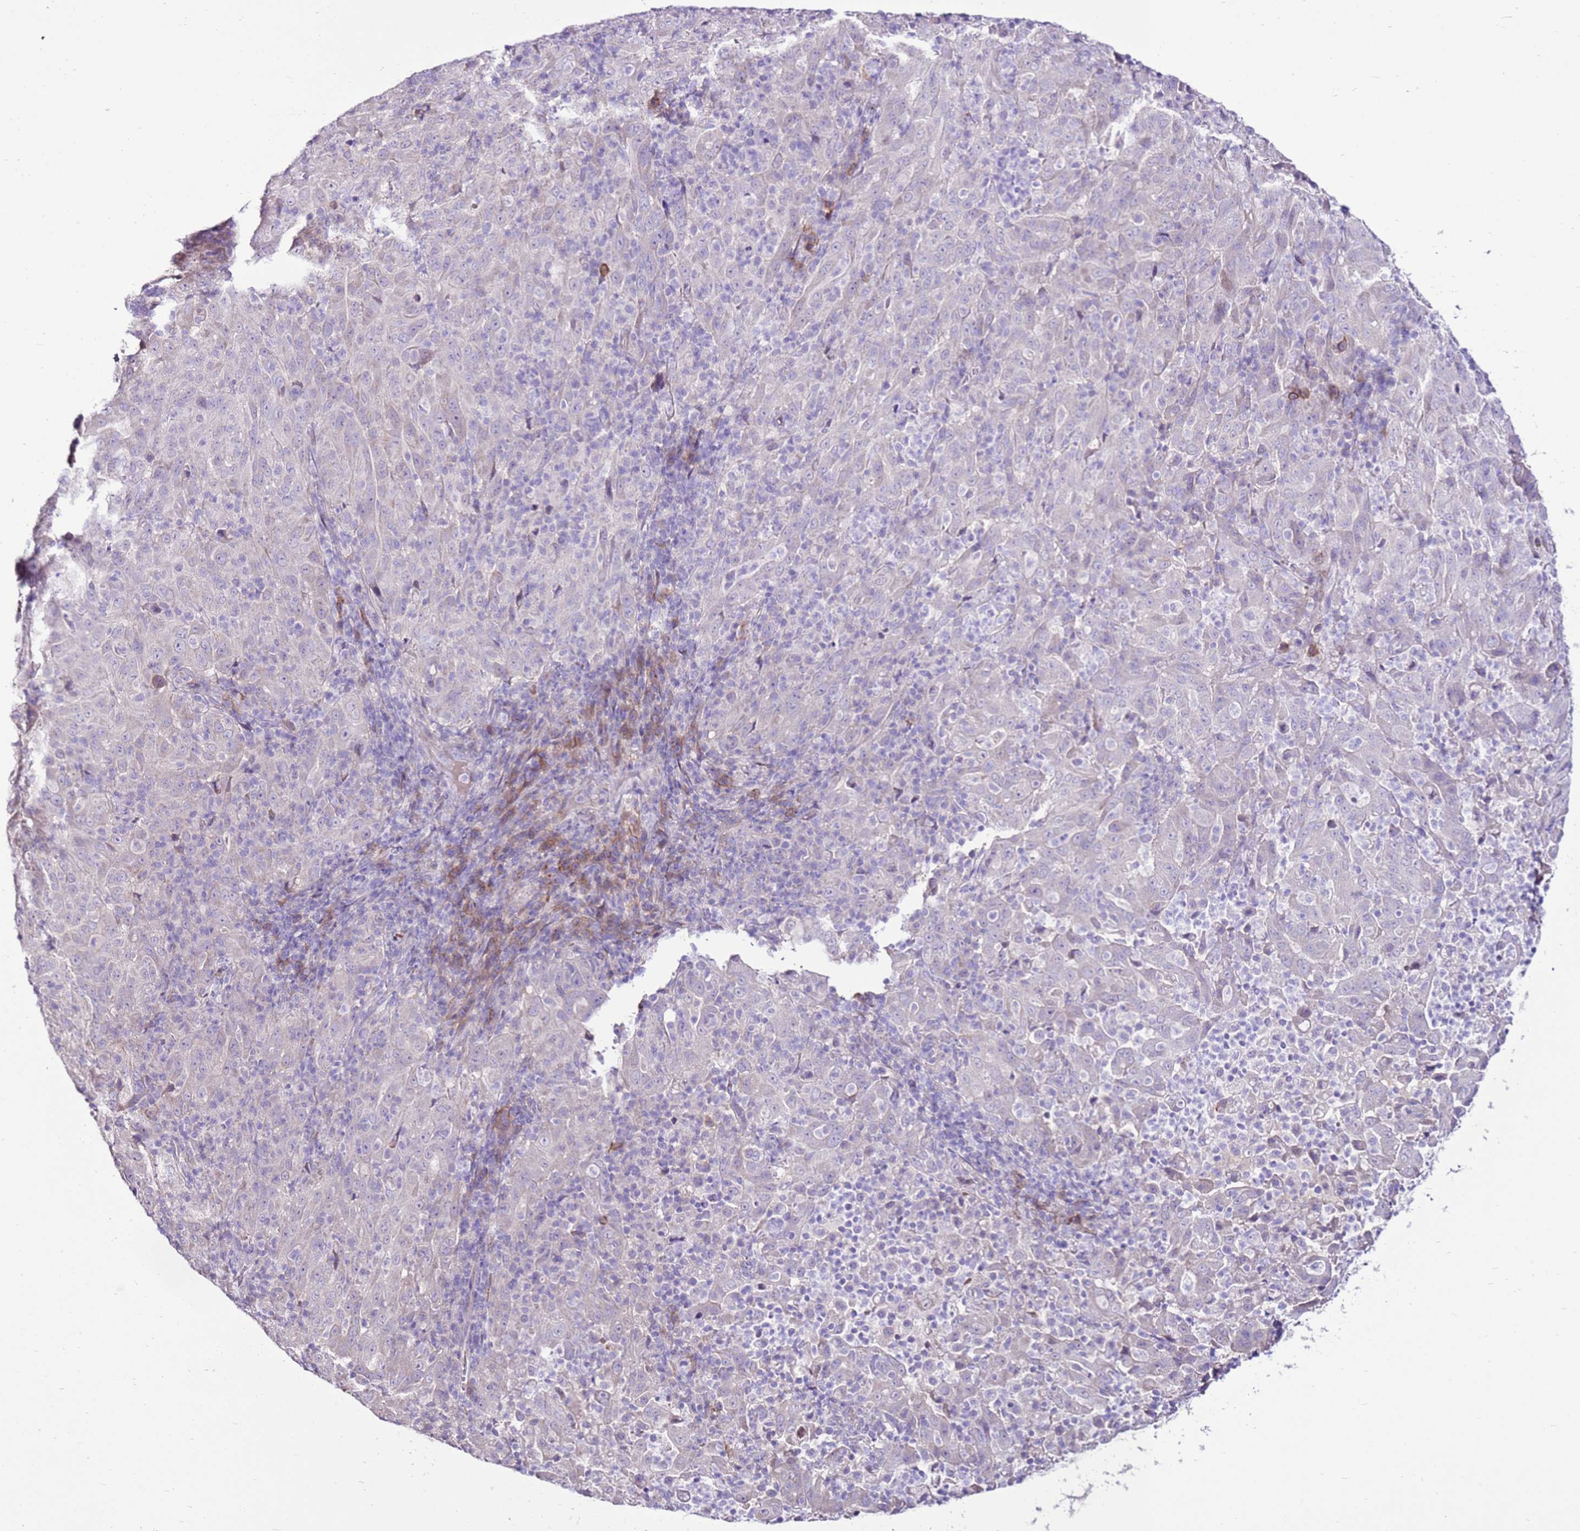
{"staining": {"intensity": "negative", "quantity": "none", "location": "none"}, "tissue": "pancreatic cancer", "cell_type": "Tumor cells", "image_type": "cancer", "snomed": [{"axis": "morphology", "description": "Adenocarcinoma, NOS"}, {"axis": "topography", "description": "Pancreas"}], "caption": "Pancreatic adenocarcinoma was stained to show a protein in brown. There is no significant positivity in tumor cells.", "gene": "SLC38A5", "patient": {"sex": "male", "age": 63}}